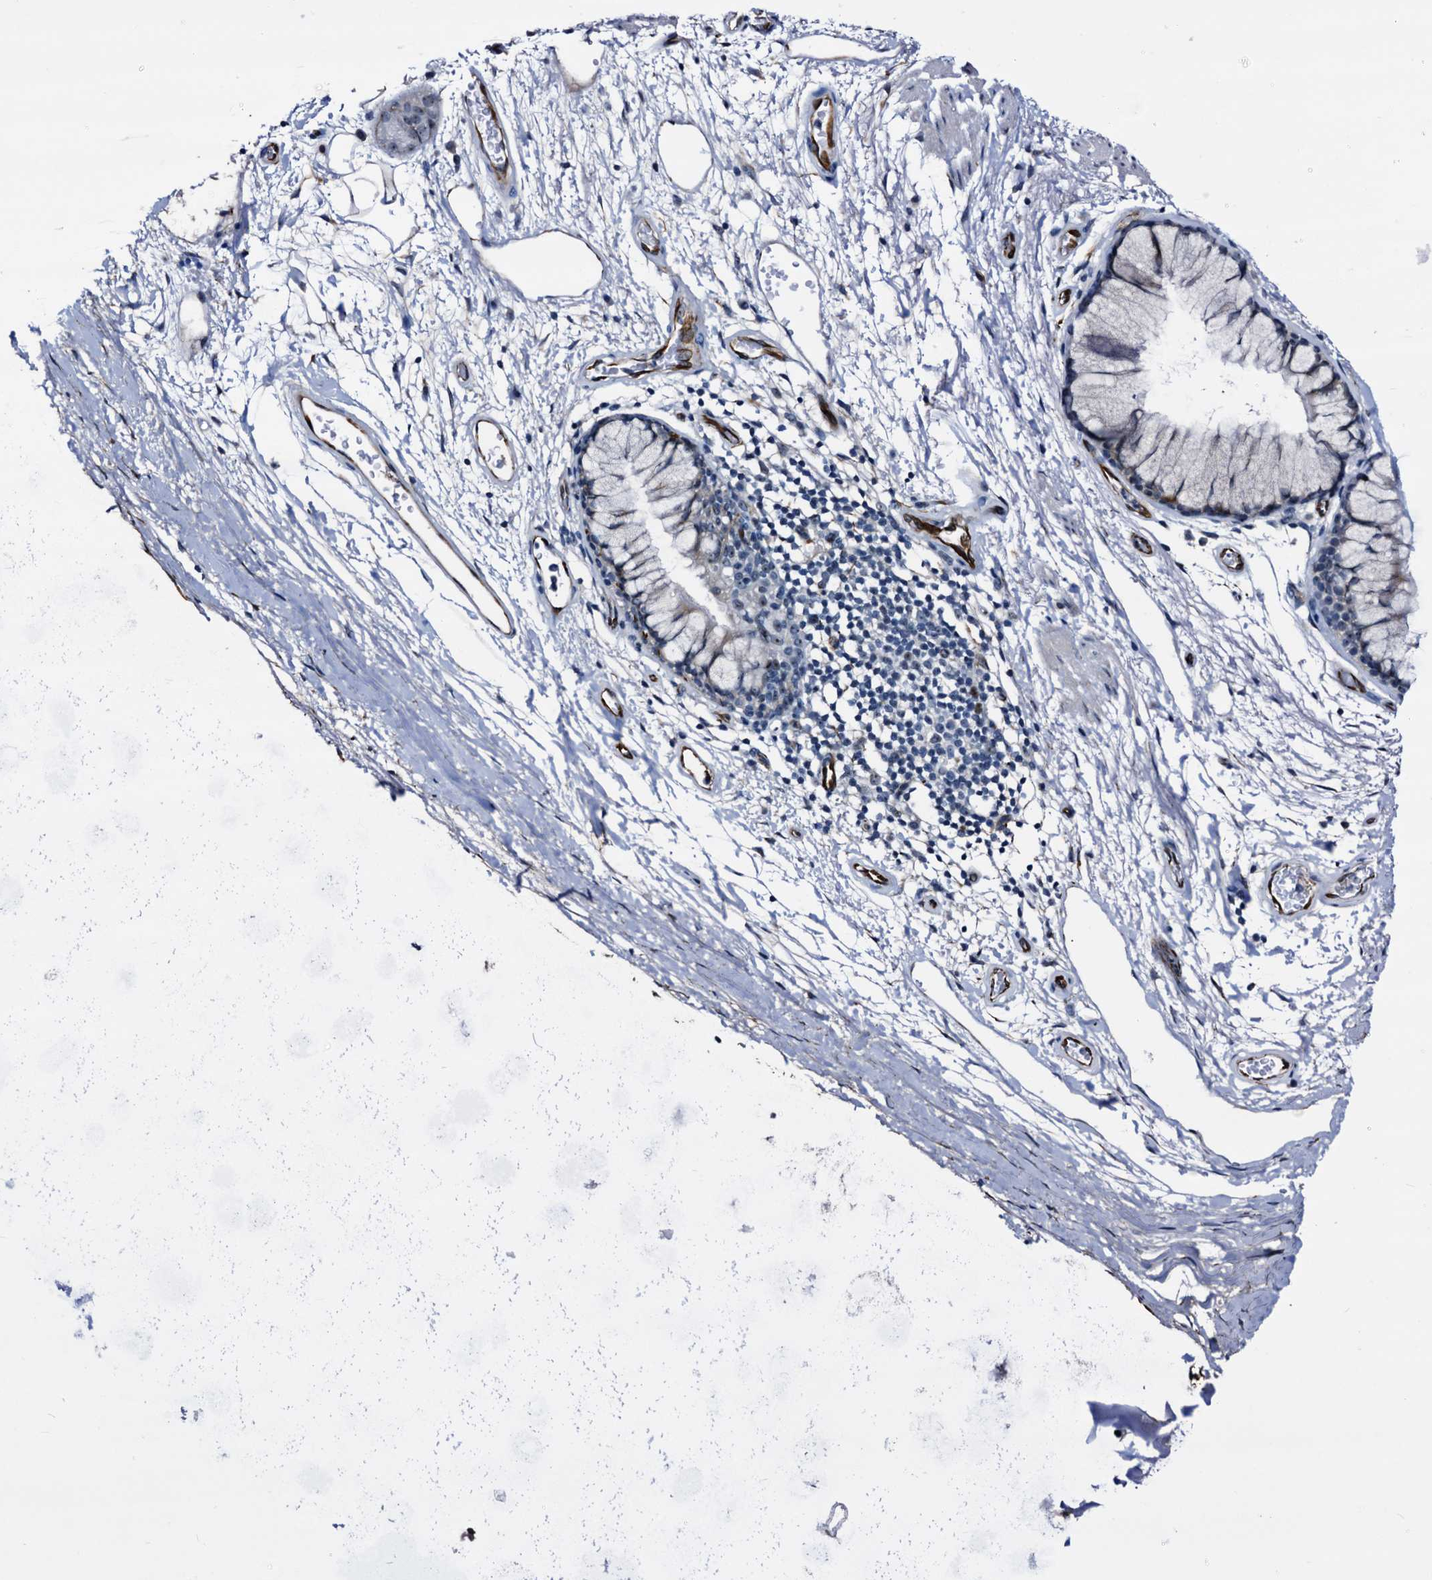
{"staining": {"intensity": "weak", "quantity": "25%-75%", "location": "nuclear"}, "tissue": "bronchus", "cell_type": "Respiratory epithelial cells", "image_type": "normal", "snomed": [{"axis": "morphology", "description": "Normal tissue, NOS"}, {"axis": "topography", "description": "Bronchus"}], "caption": "IHC of normal bronchus demonstrates low levels of weak nuclear positivity in approximately 25%-75% of respiratory epithelial cells. (DAB (3,3'-diaminobenzidine) IHC with brightfield microscopy, high magnification).", "gene": "EMG1", "patient": {"sex": "male", "age": 65}}